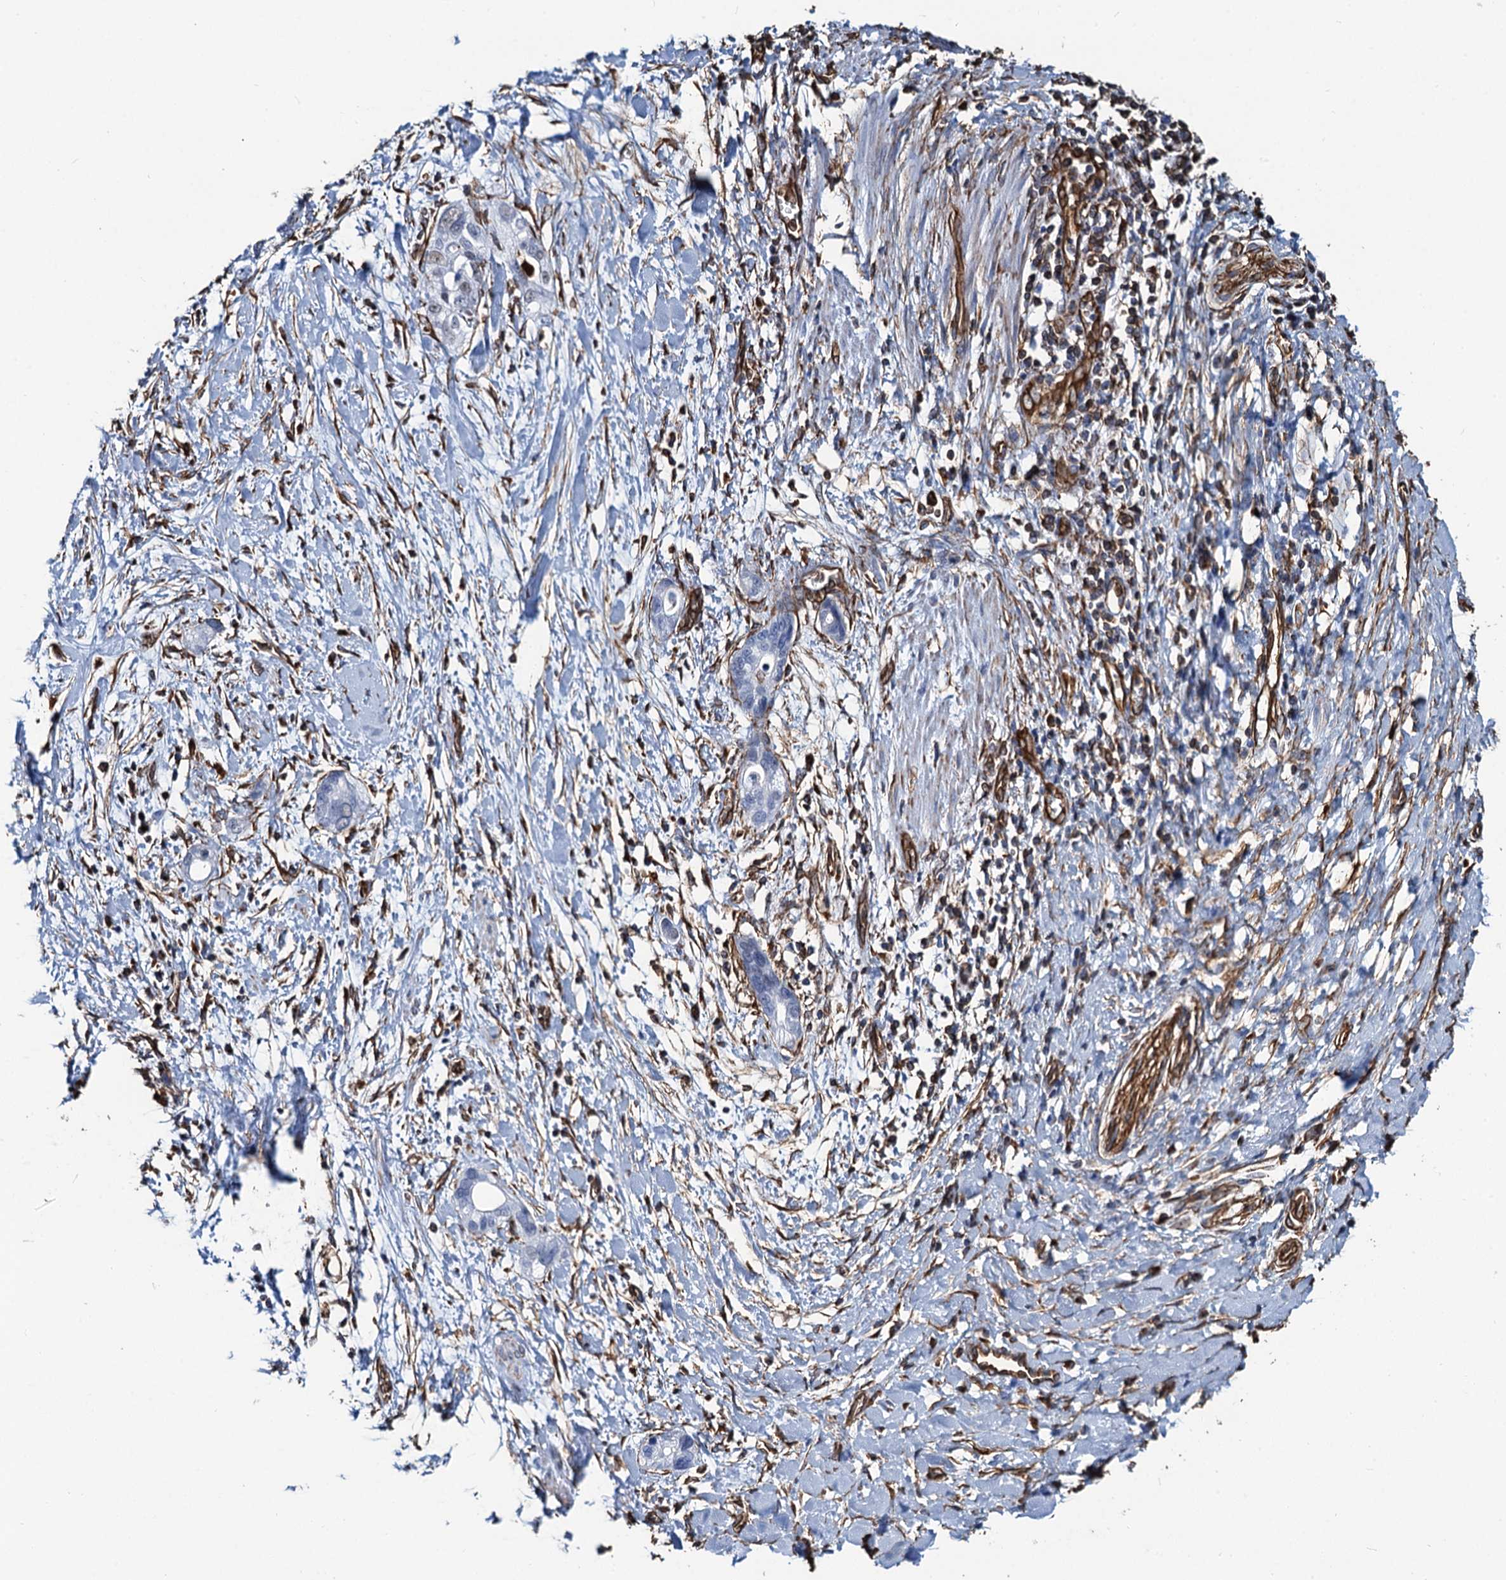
{"staining": {"intensity": "negative", "quantity": "none", "location": "none"}, "tissue": "pancreatic cancer", "cell_type": "Tumor cells", "image_type": "cancer", "snomed": [{"axis": "morphology", "description": "Normal tissue, NOS"}, {"axis": "morphology", "description": "Adenocarcinoma, NOS"}, {"axis": "topography", "description": "Pancreas"}, {"axis": "topography", "description": "Peripheral nerve tissue"}], "caption": "Immunohistochemistry (IHC) image of pancreatic cancer stained for a protein (brown), which demonstrates no staining in tumor cells.", "gene": "PGM2", "patient": {"sex": "male", "age": 59}}